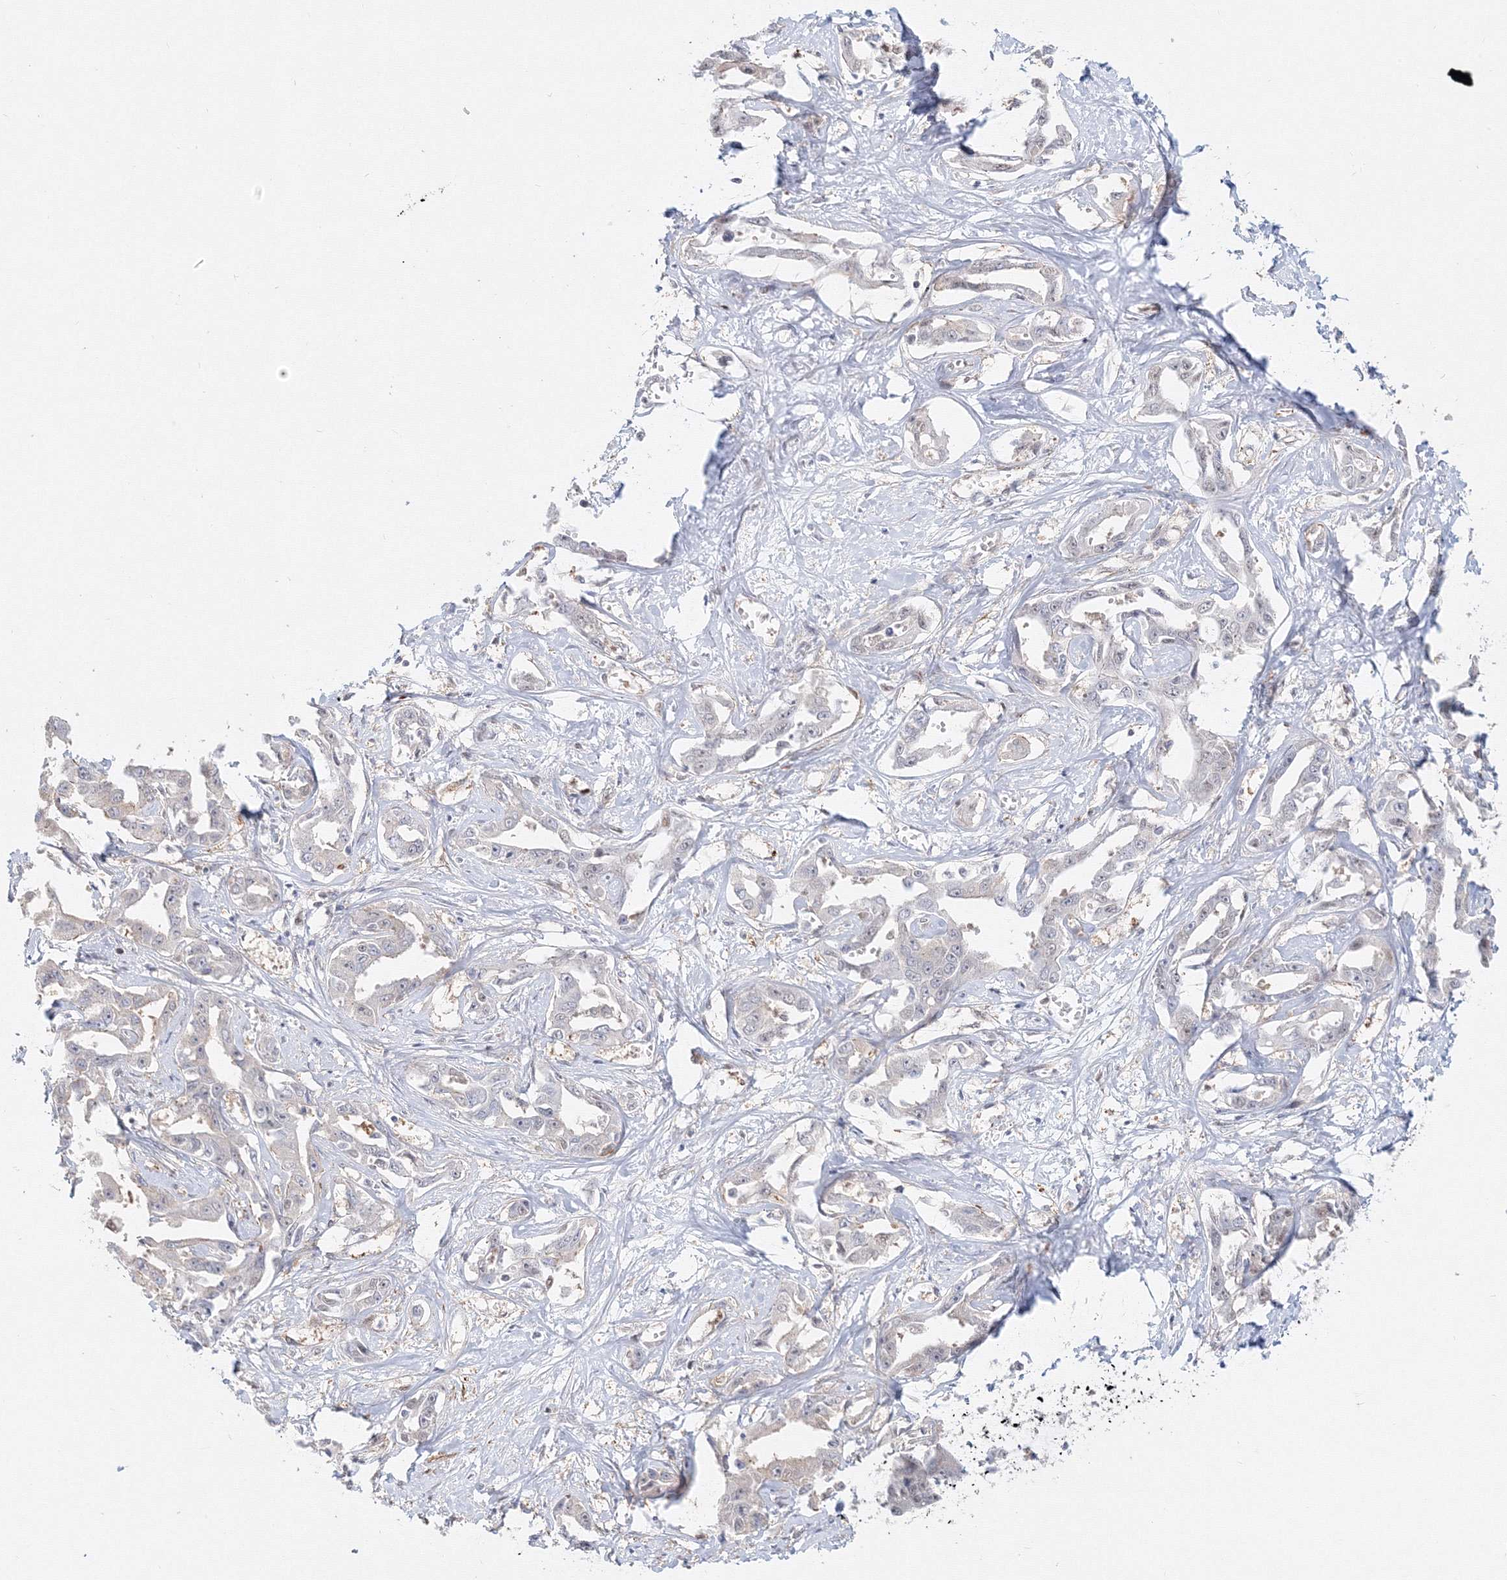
{"staining": {"intensity": "negative", "quantity": "none", "location": "none"}, "tissue": "liver cancer", "cell_type": "Tumor cells", "image_type": "cancer", "snomed": [{"axis": "morphology", "description": "Cholangiocarcinoma"}, {"axis": "topography", "description": "Liver"}], "caption": "Liver cancer was stained to show a protein in brown. There is no significant positivity in tumor cells.", "gene": "ARHGAP21", "patient": {"sex": "male", "age": 59}}